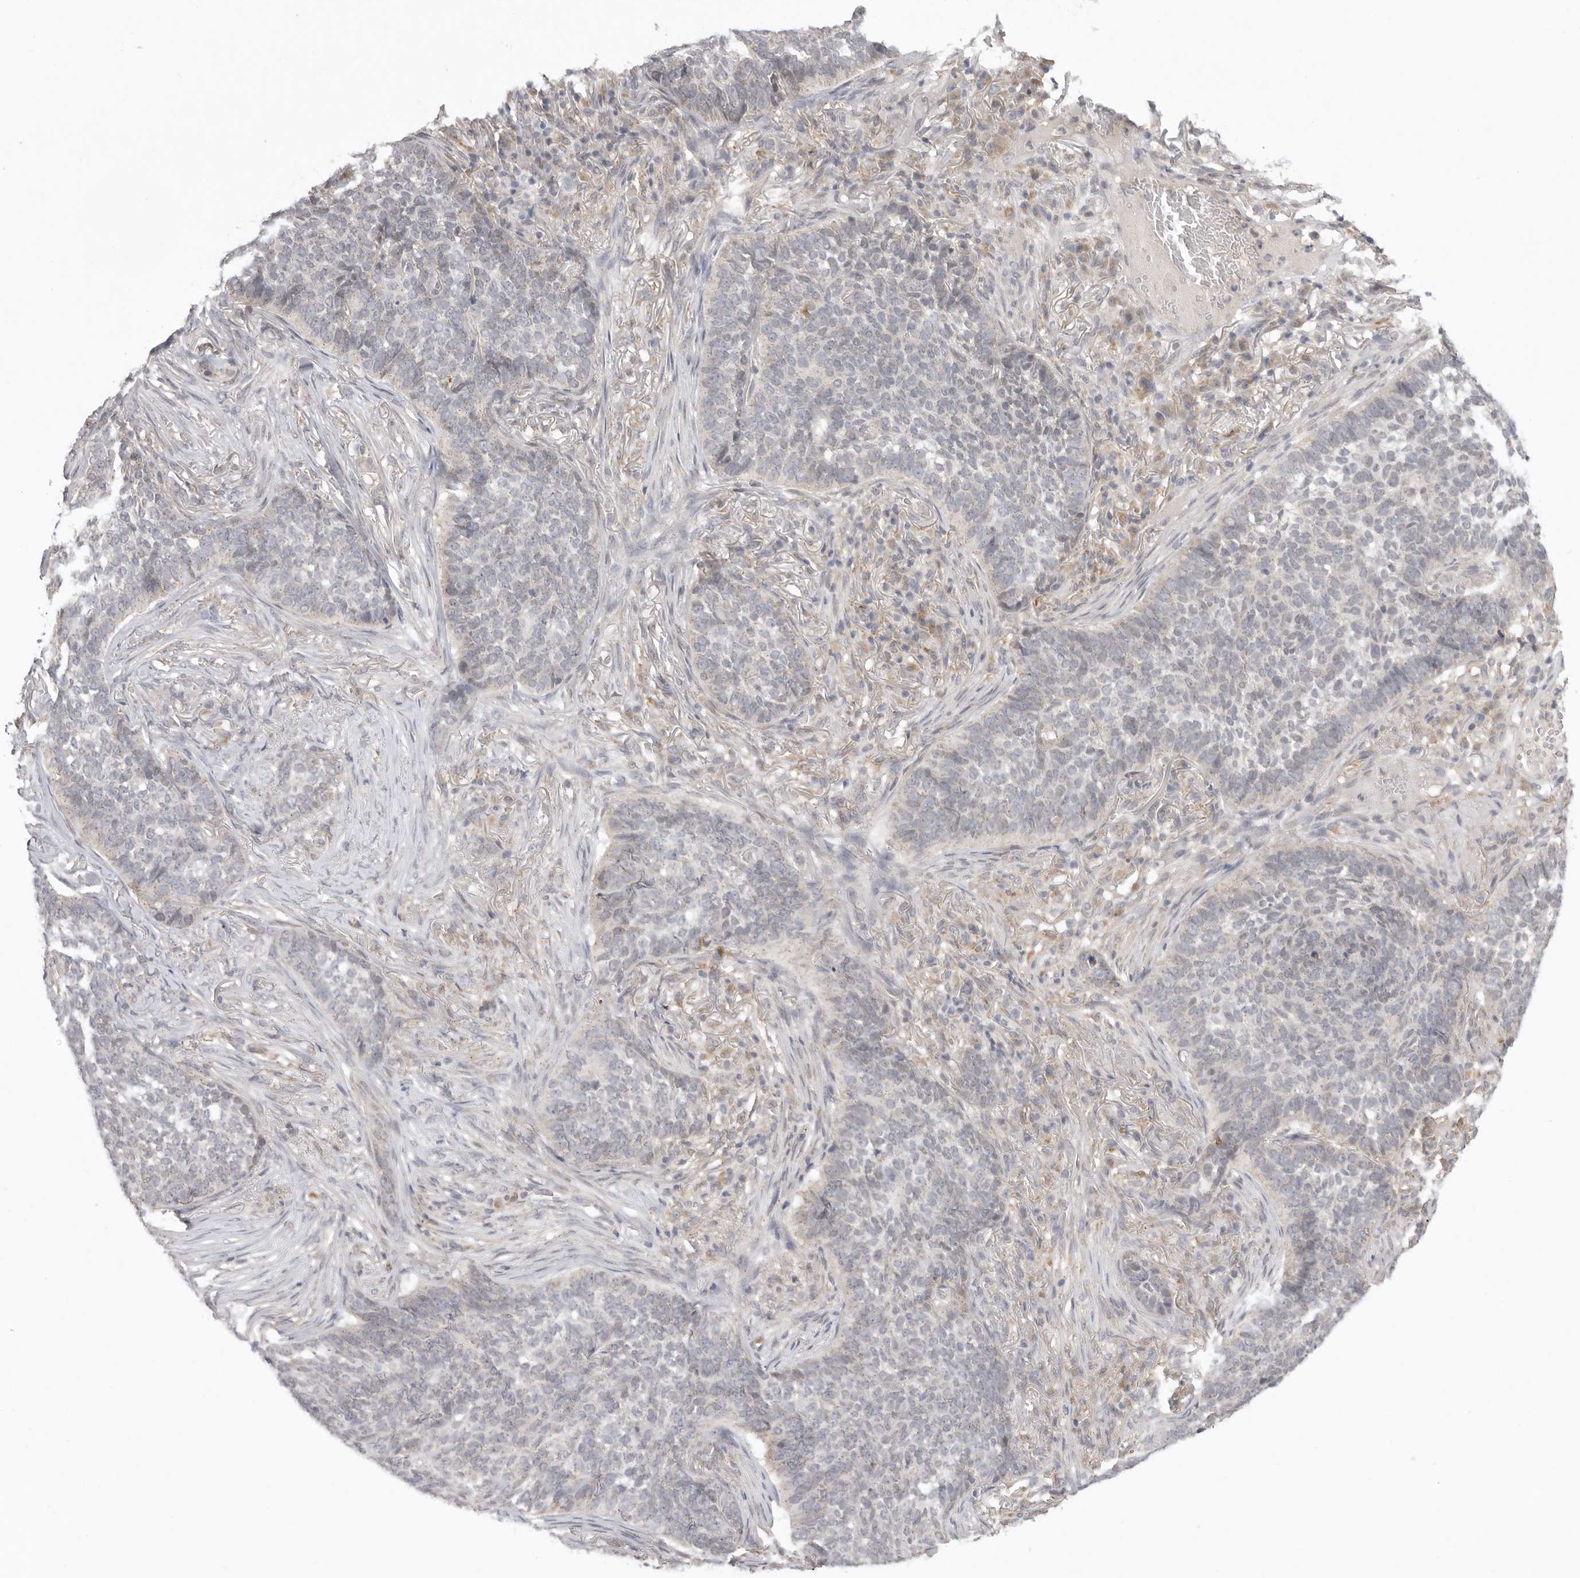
{"staining": {"intensity": "negative", "quantity": "none", "location": "none"}, "tissue": "skin cancer", "cell_type": "Tumor cells", "image_type": "cancer", "snomed": [{"axis": "morphology", "description": "Basal cell carcinoma"}, {"axis": "topography", "description": "Skin"}], "caption": "Immunohistochemistry (IHC) histopathology image of neoplastic tissue: skin basal cell carcinoma stained with DAB shows no significant protein staining in tumor cells.", "gene": "TLR3", "patient": {"sex": "male", "age": 85}}